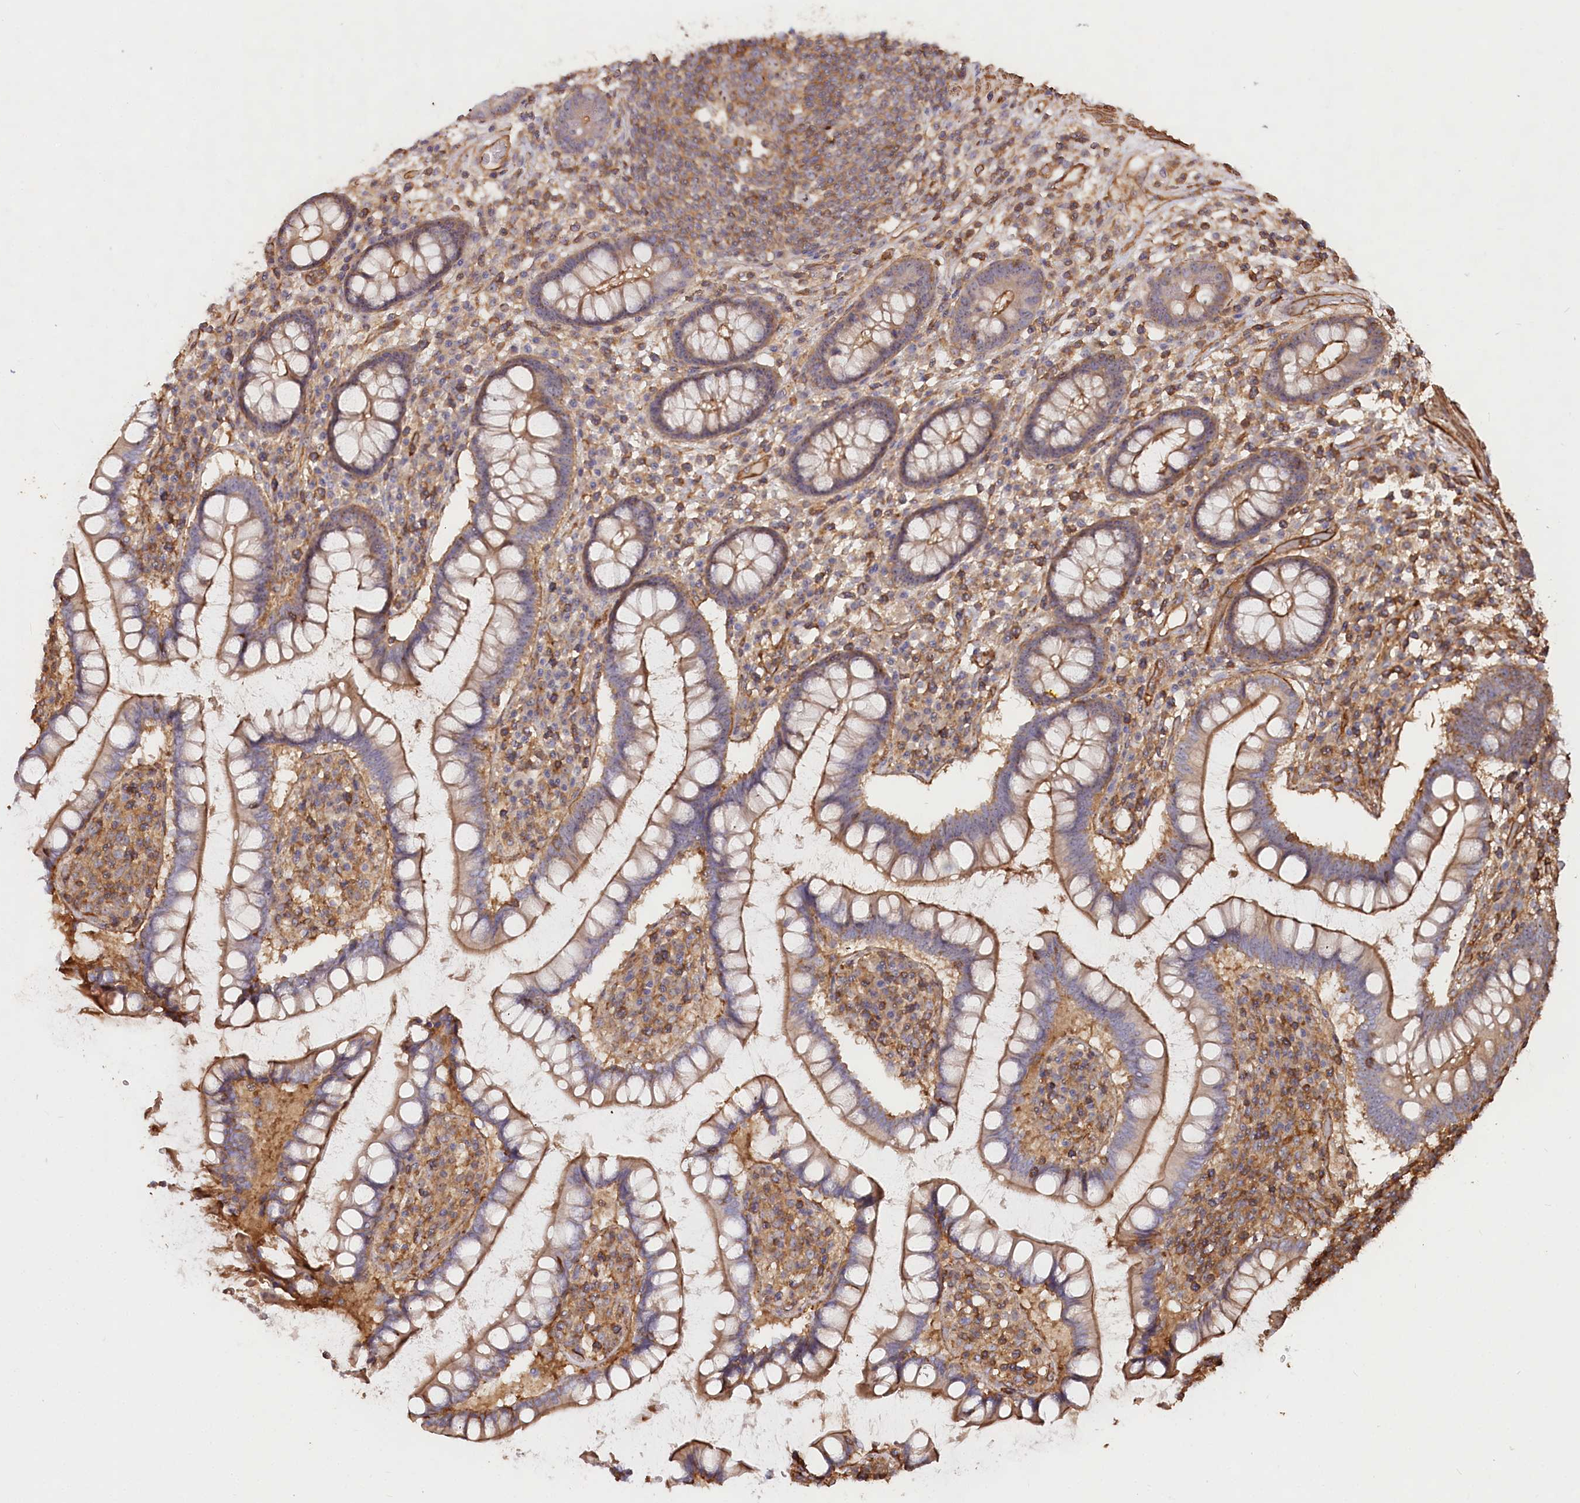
{"staining": {"intensity": "strong", "quantity": ">75%", "location": "cytoplasmic/membranous"}, "tissue": "colon", "cell_type": "Endothelial cells", "image_type": "normal", "snomed": [{"axis": "morphology", "description": "Normal tissue, NOS"}, {"axis": "topography", "description": "Colon"}], "caption": "Protein expression analysis of unremarkable human colon reveals strong cytoplasmic/membranous staining in about >75% of endothelial cells. The staining is performed using DAB brown chromogen to label protein expression. The nuclei are counter-stained blue using hematoxylin.", "gene": "WDR36", "patient": {"sex": "female", "age": 79}}